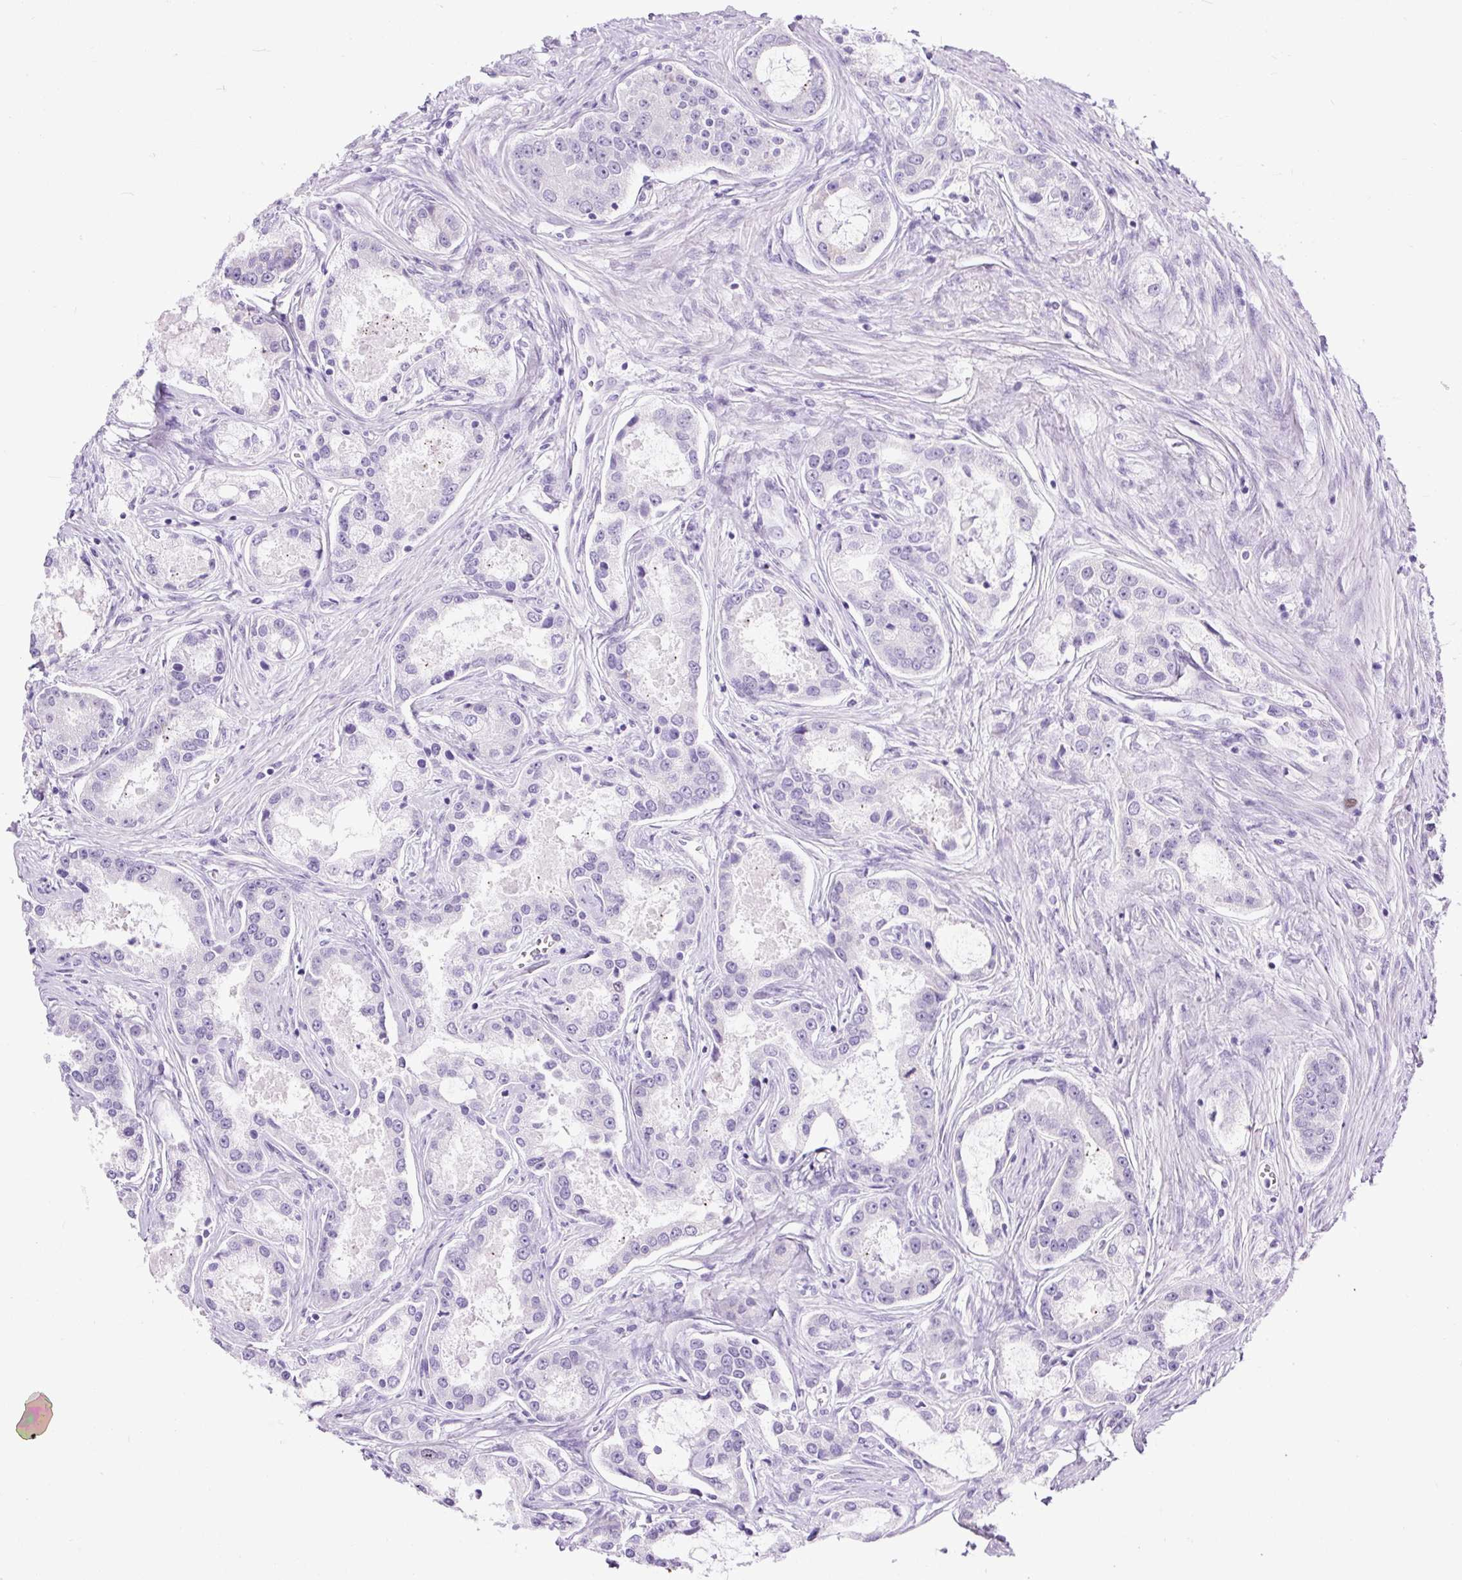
{"staining": {"intensity": "negative", "quantity": "none", "location": "none"}, "tissue": "prostate cancer", "cell_type": "Tumor cells", "image_type": "cancer", "snomed": [{"axis": "morphology", "description": "Adenocarcinoma, Low grade"}, {"axis": "topography", "description": "Prostate"}], "caption": "Prostate cancer (low-grade adenocarcinoma) was stained to show a protein in brown. There is no significant expression in tumor cells.", "gene": "RACGAP1", "patient": {"sex": "male", "age": 68}}